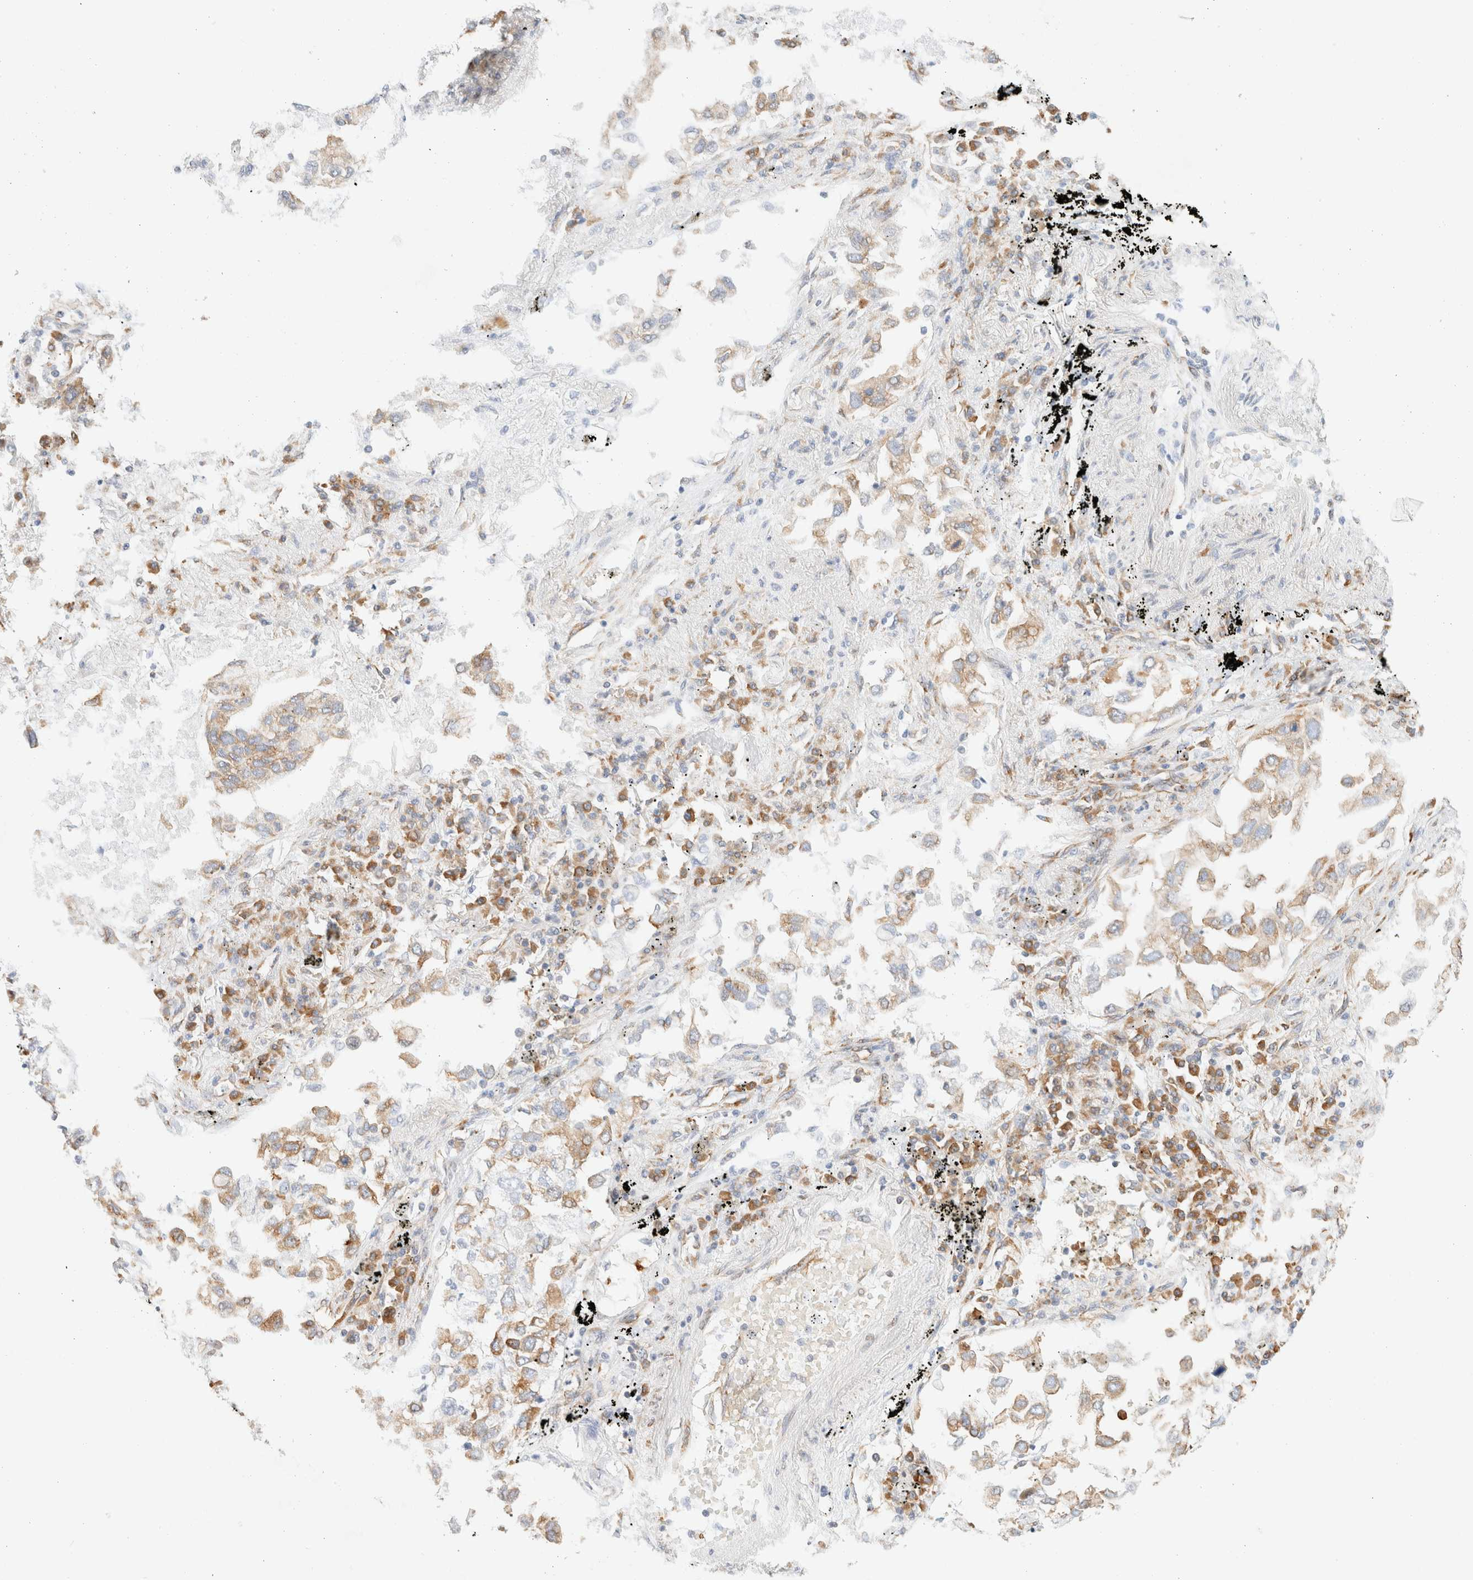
{"staining": {"intensity": "moderate", "quantity": ">75%", "location": "cytoplasmic/membranous"}, "tissue": "lung cancer", "cell_type": "Tumor cells", "image_type": "cancer", "snomed": [{"axis": "morphology", "description": "Inflammation, NOS"}, {"axis": "morphology", "description": "Adenocarcinoma, NOS"}, {"axis": "topography", "description": "Lung"}], "caption": "Protein staining by IHC shows moderate cytoplasmic/membranous staining in about >75% of tumor cells in adenocarcinoma (lung).", "gene": "ZC2HC1A", "patient": {"sex": "male", "age": 63}}